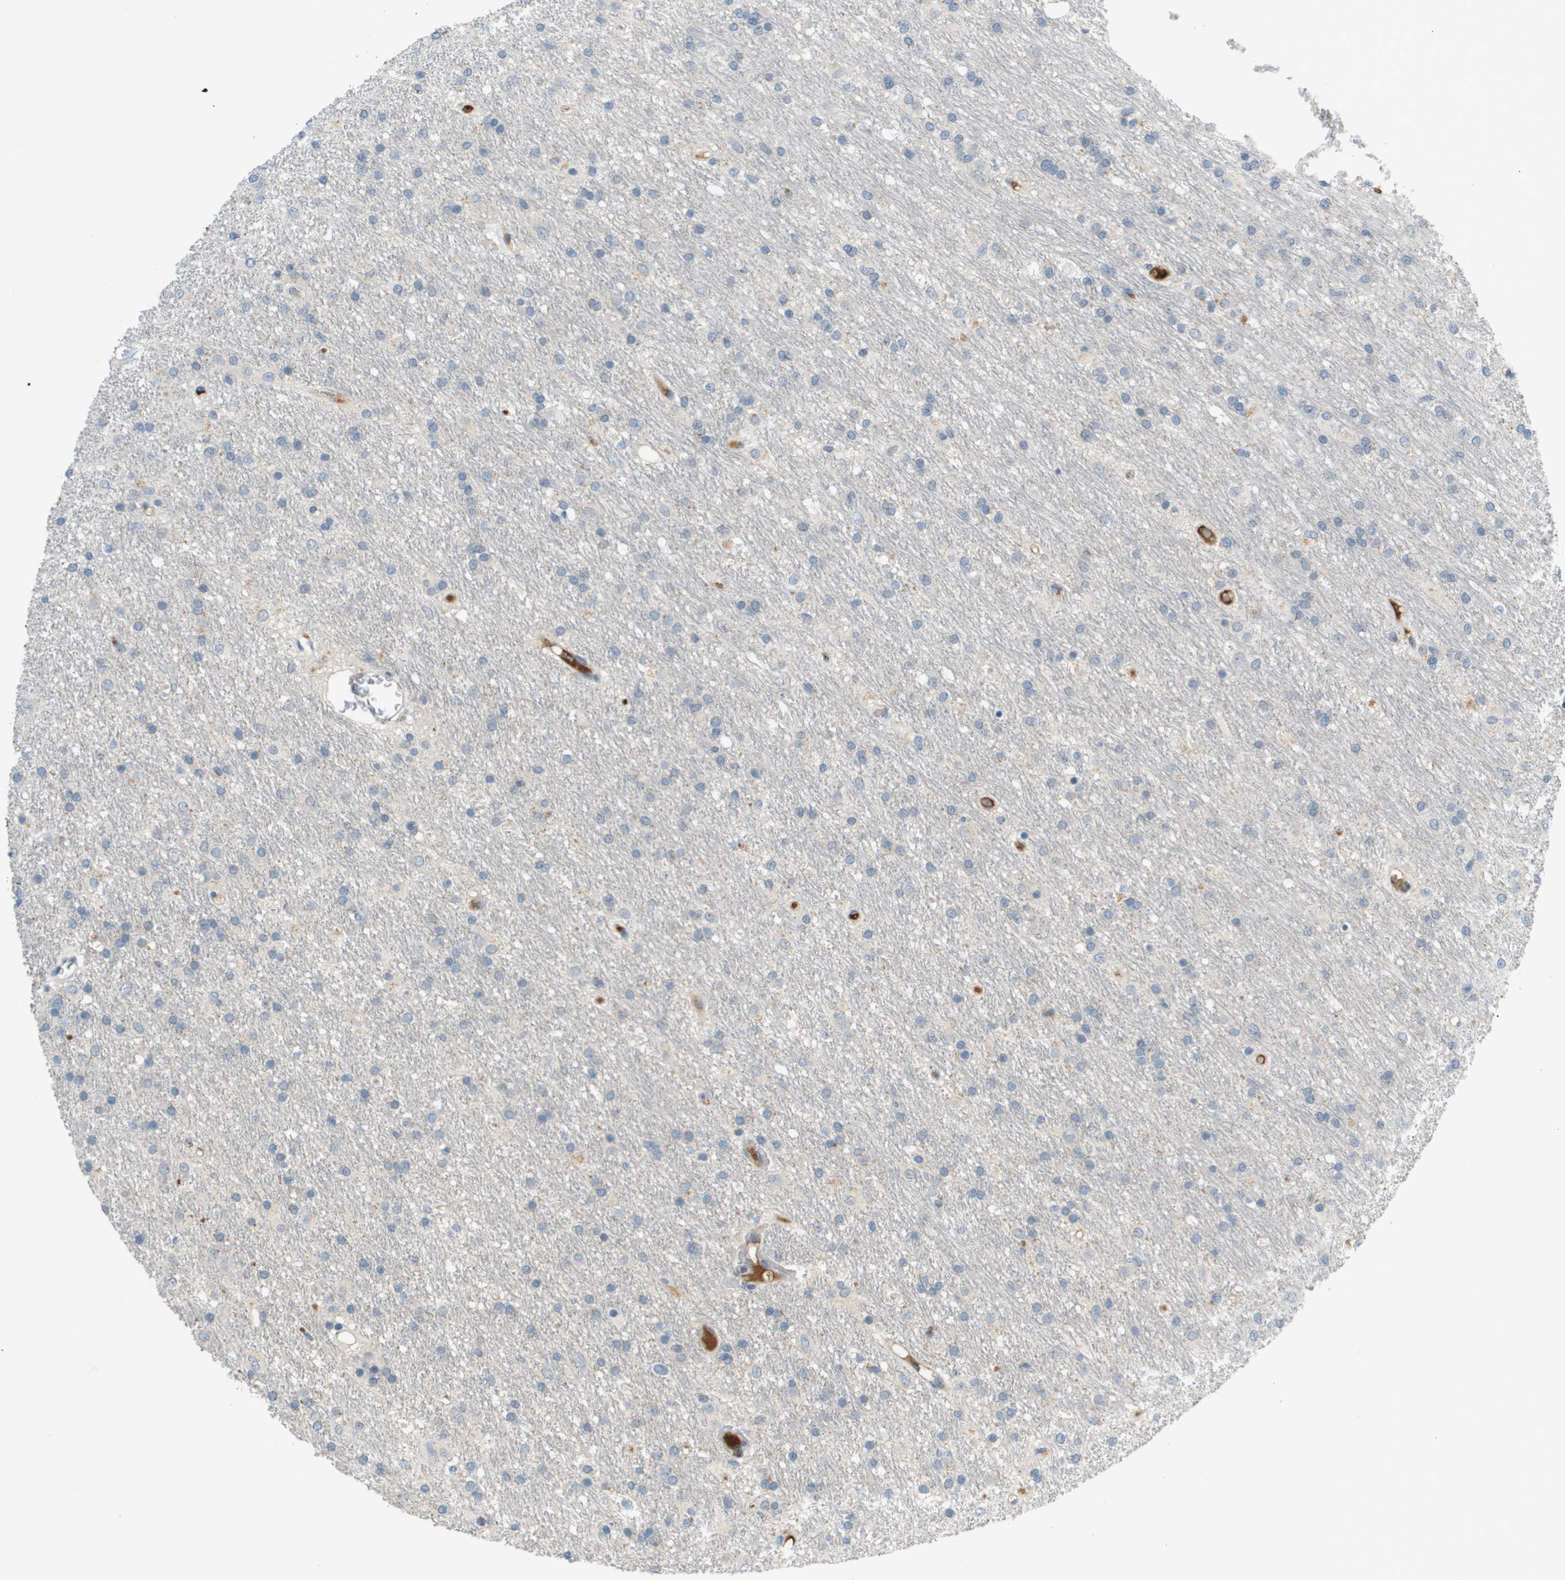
{"staining": {"intensity": "negative", "quantity": "none", "location": "none"}, "tissue": "glioma", "cell_type": "Tumor cells", "image_type": "cancer", "snomed": [{"axis": "morphology", "description": "Glioma, malignant, Low grade"}, {"axis": "topography", "description": "Brain"}], "caption": "This is a photomicrograph of immunohistochemistry staining of glioma, which shows no positivity in tumor cells.", "gene": "VTN", "patient": {"sex": "male", "age": 77}}